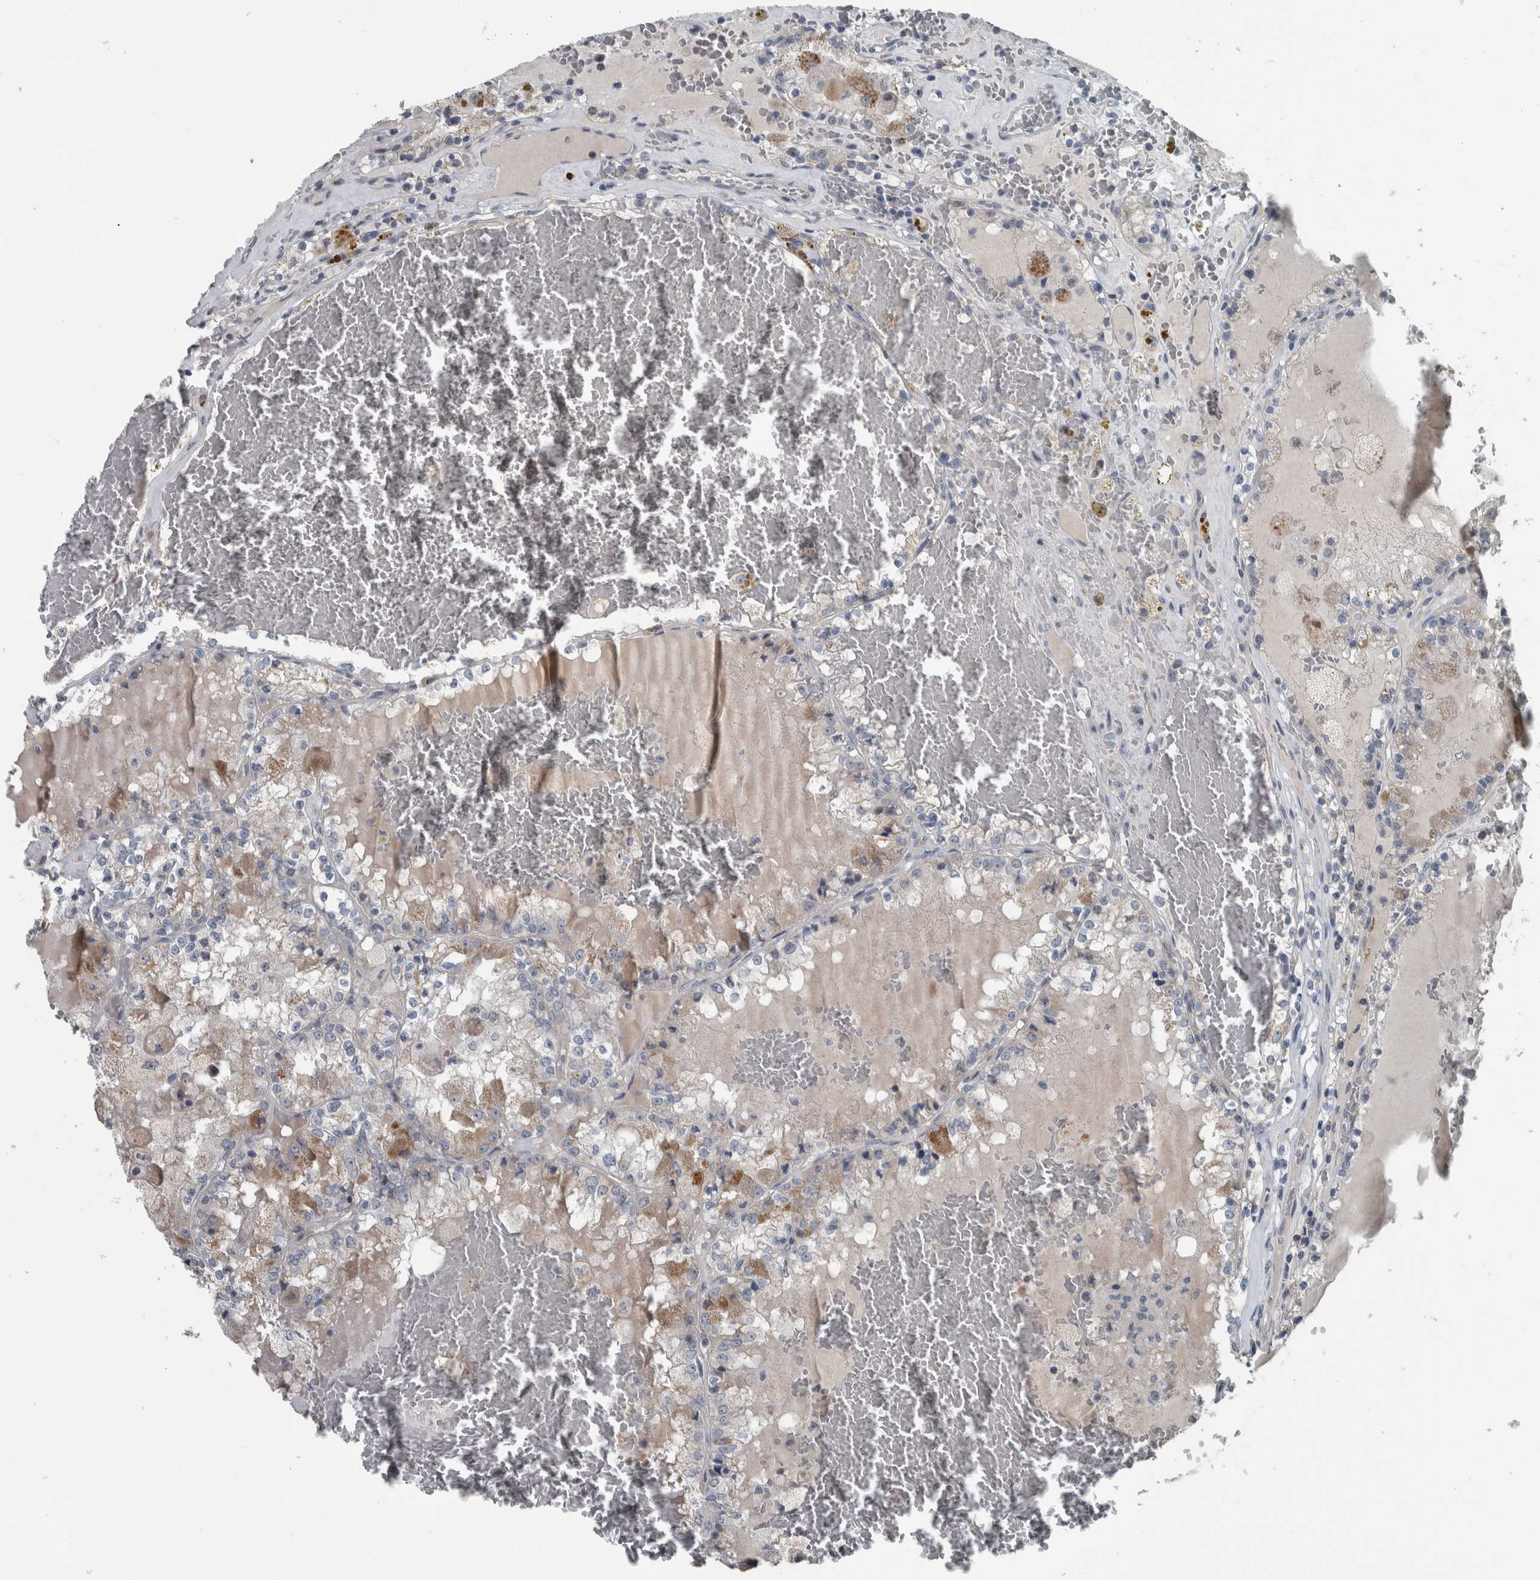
{"staining": {"intensity": "moderate", "quantity": "<25%", "location": "cytoplasmic/membranous"}, "tissue": "renal cancer", "cell_type": "Tumor cells", "image_type": "cancer", "snomed": [{"axis": "morphology", "description": "Adenocarcinoma, NOS"}, {"axis": "topography", "description": "Kidney"}], "caption": "This micrograph shows immunohistochemistry staining of renal adenocarcinoma, with low moderate cytoplasmic/membranous positivity in approximately <25% of tumor cells.", "gene": "KRT20", "patient": {"sex": "female", "age": 56}}